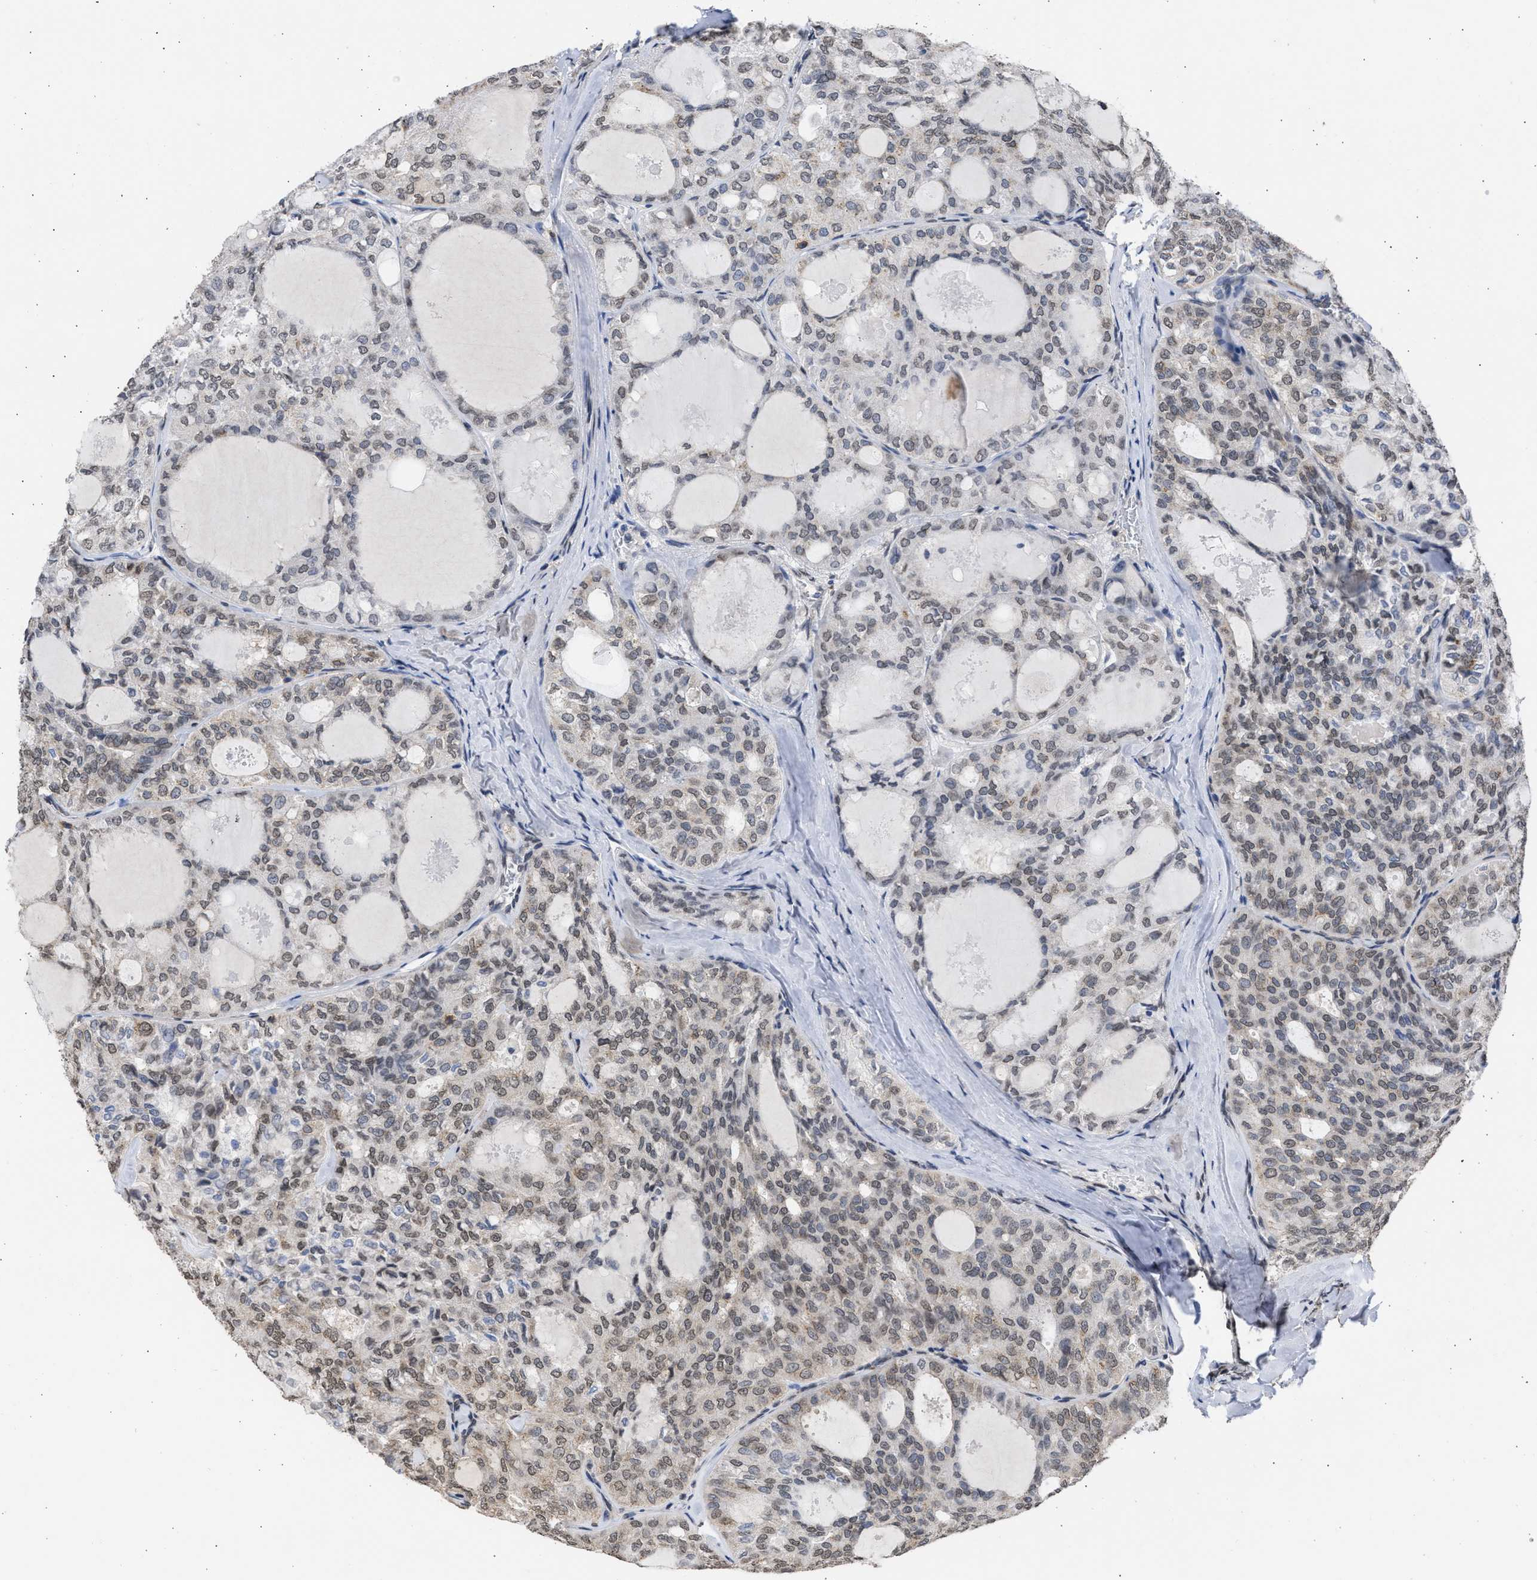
{"staining": {"intensity": "negative", "quantity": "none", "location": "none"}, "tissue": "thyroid cancer", "cell_type": "Tumor cells", "image_type": "cancer", "snomed": [{"axis": "morphology", "description": "Follicular adenoma carcinoma, NOS"}, {"axis": "topography", "description": "Thyroid gland"}], "caption": "Histopathology image shows no significant protein staining in tumor cells of thyroid cancer.", "gene": "NUP35", "patient": {"sex": "male", "age": 75}}